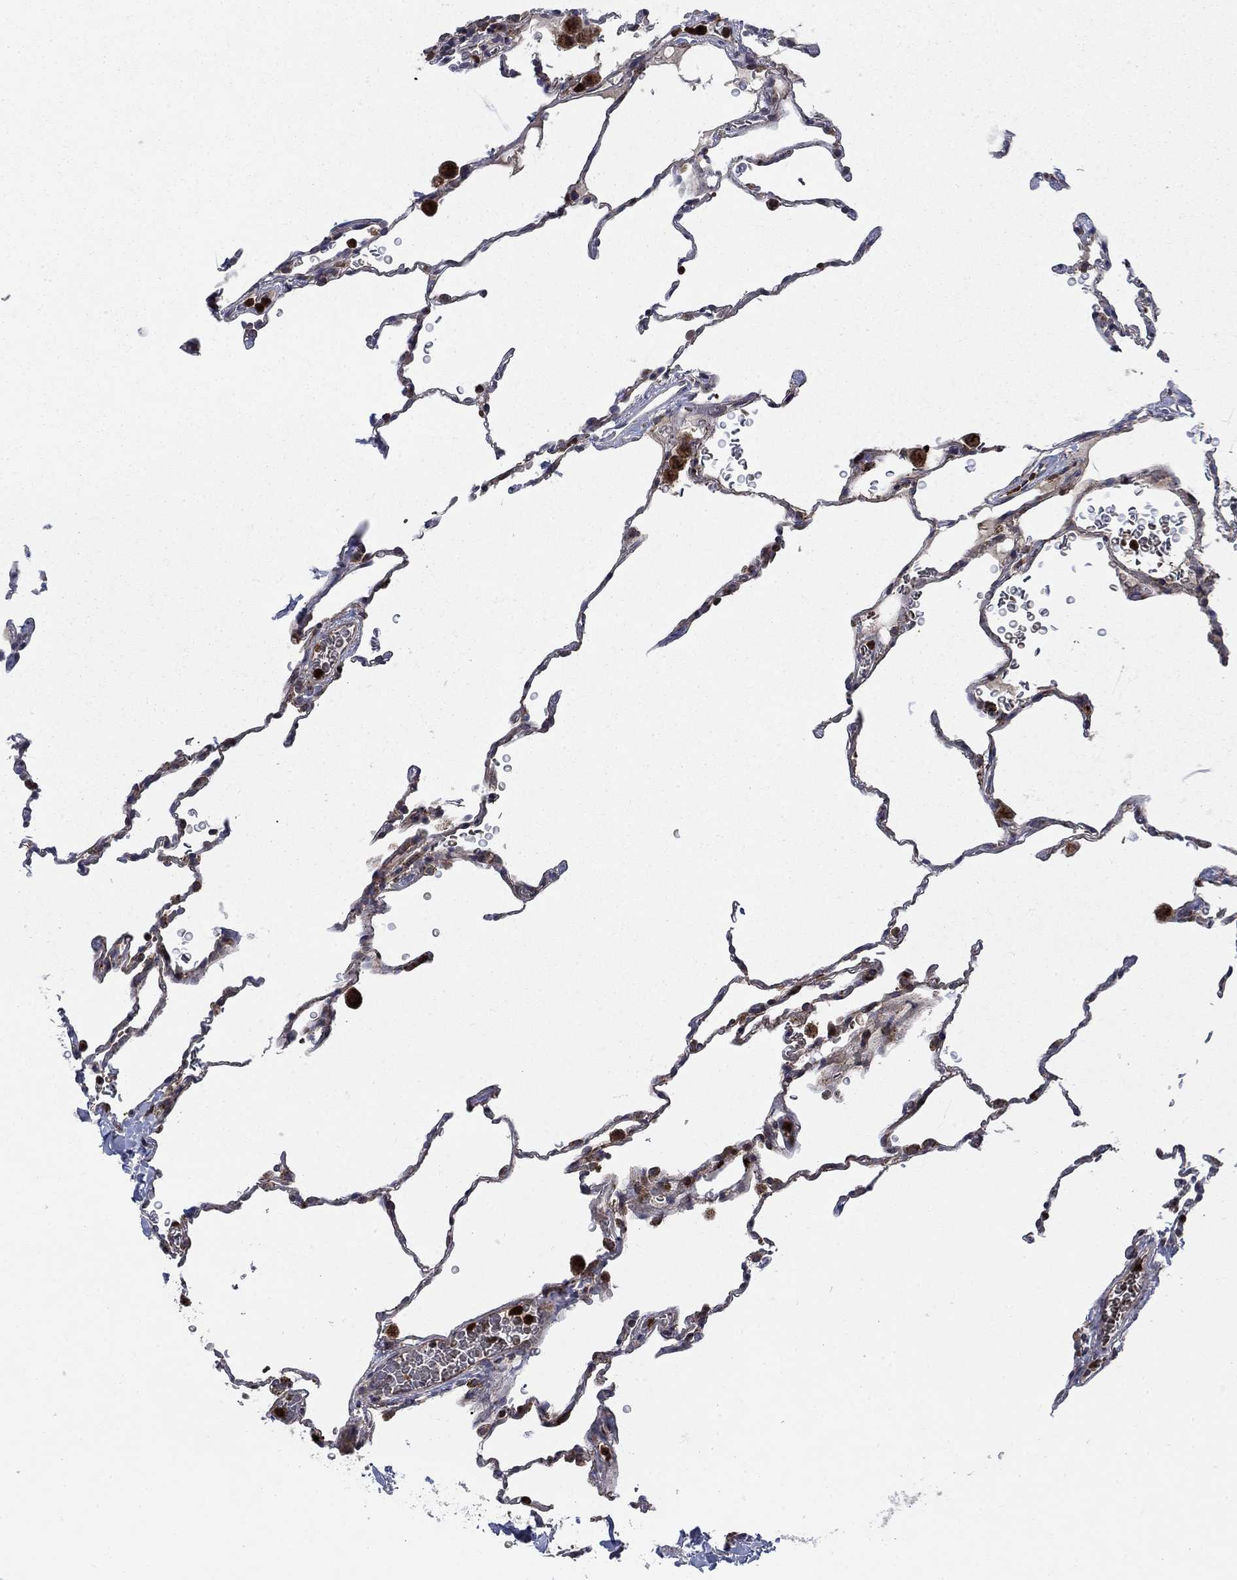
{"staining": {"intensity": "moderate", "quantity": "<25%", "location": "cytoplasmic/membranous"}, "tissue": "lung", "cell_type": "Alveolar cells", "image_type": "normal", "snomed": [{"axis": "morphology", "description": "Normal tissue, NOS"}, {"axis": "morphology", "description": "Adenocarcinoma, metastatic, NOS"}, {"axis": "topography", "description": "Lung"}], "caption": "A high-resolution histopathology image shows immunohistochemistry (IHC) staining of unremarkable lung, which displays moderate cytoplasmic/membranous staining in about <25% of alveolar cells.", "gene": "RNF19B", "patient": {"sex": "male", "age": 45}}